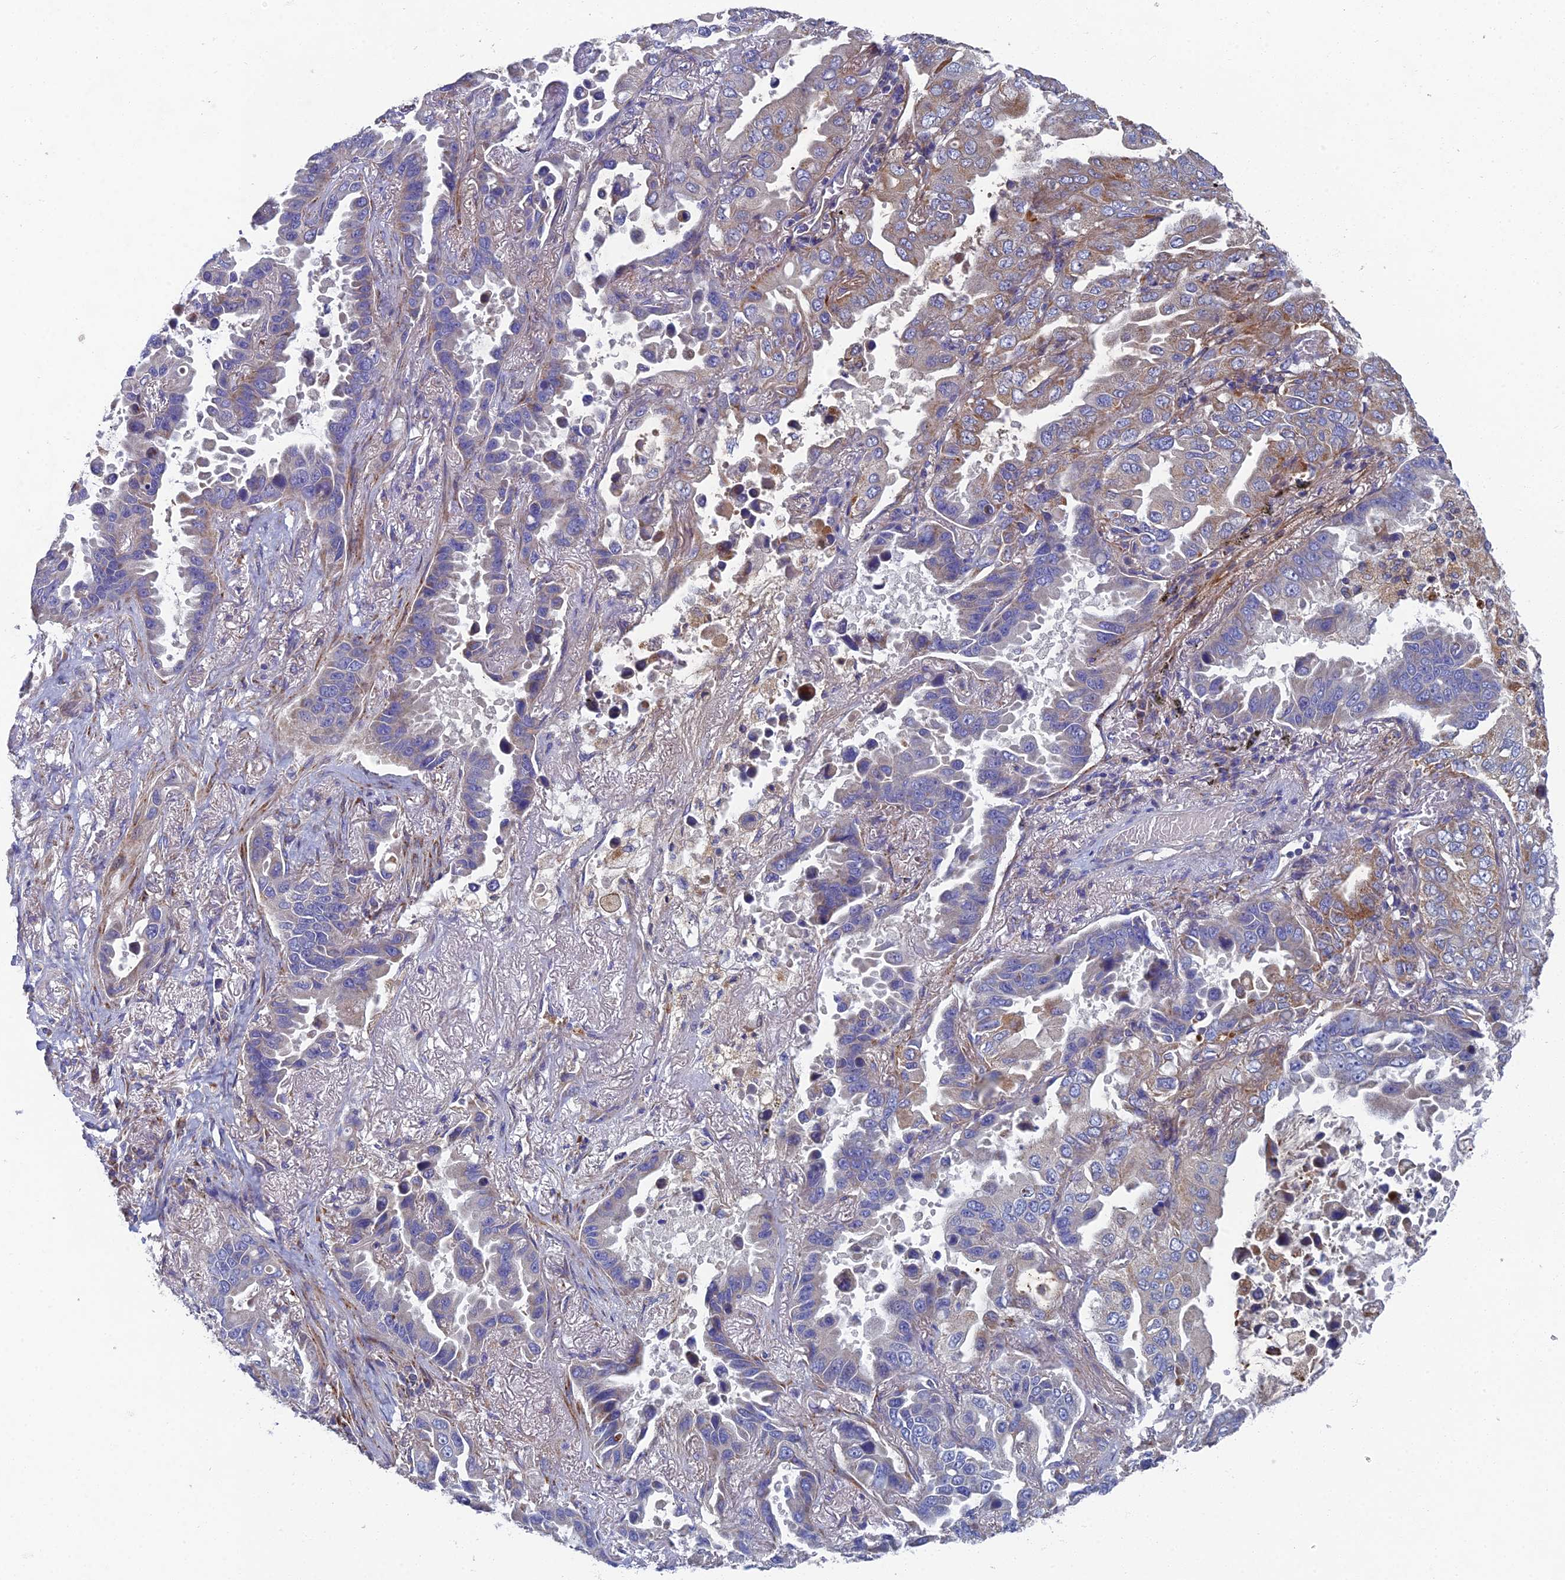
{"staining": {"intensity": "weak", "quantity": "<25%", "location": "cytoplasmic/membranous"}, "tissue": "lung cancer", "cell_type": "Tumor cells", "image_type": "cancer", "snomed": [{"axis": "morphology", "description": "Adenocarcinoma, NOS"}, {"axis": "topography", "description": "Lung"}], "caption": "An immunohistochemistry (IHC) histopathology image of lung cancer (adenocarcinoma) is shown. There is no staining in tumor cells of lung cancer (adenocarcinoma).", "gene": "RNASEK", "patient": {"sex": "male", "age": 64}}